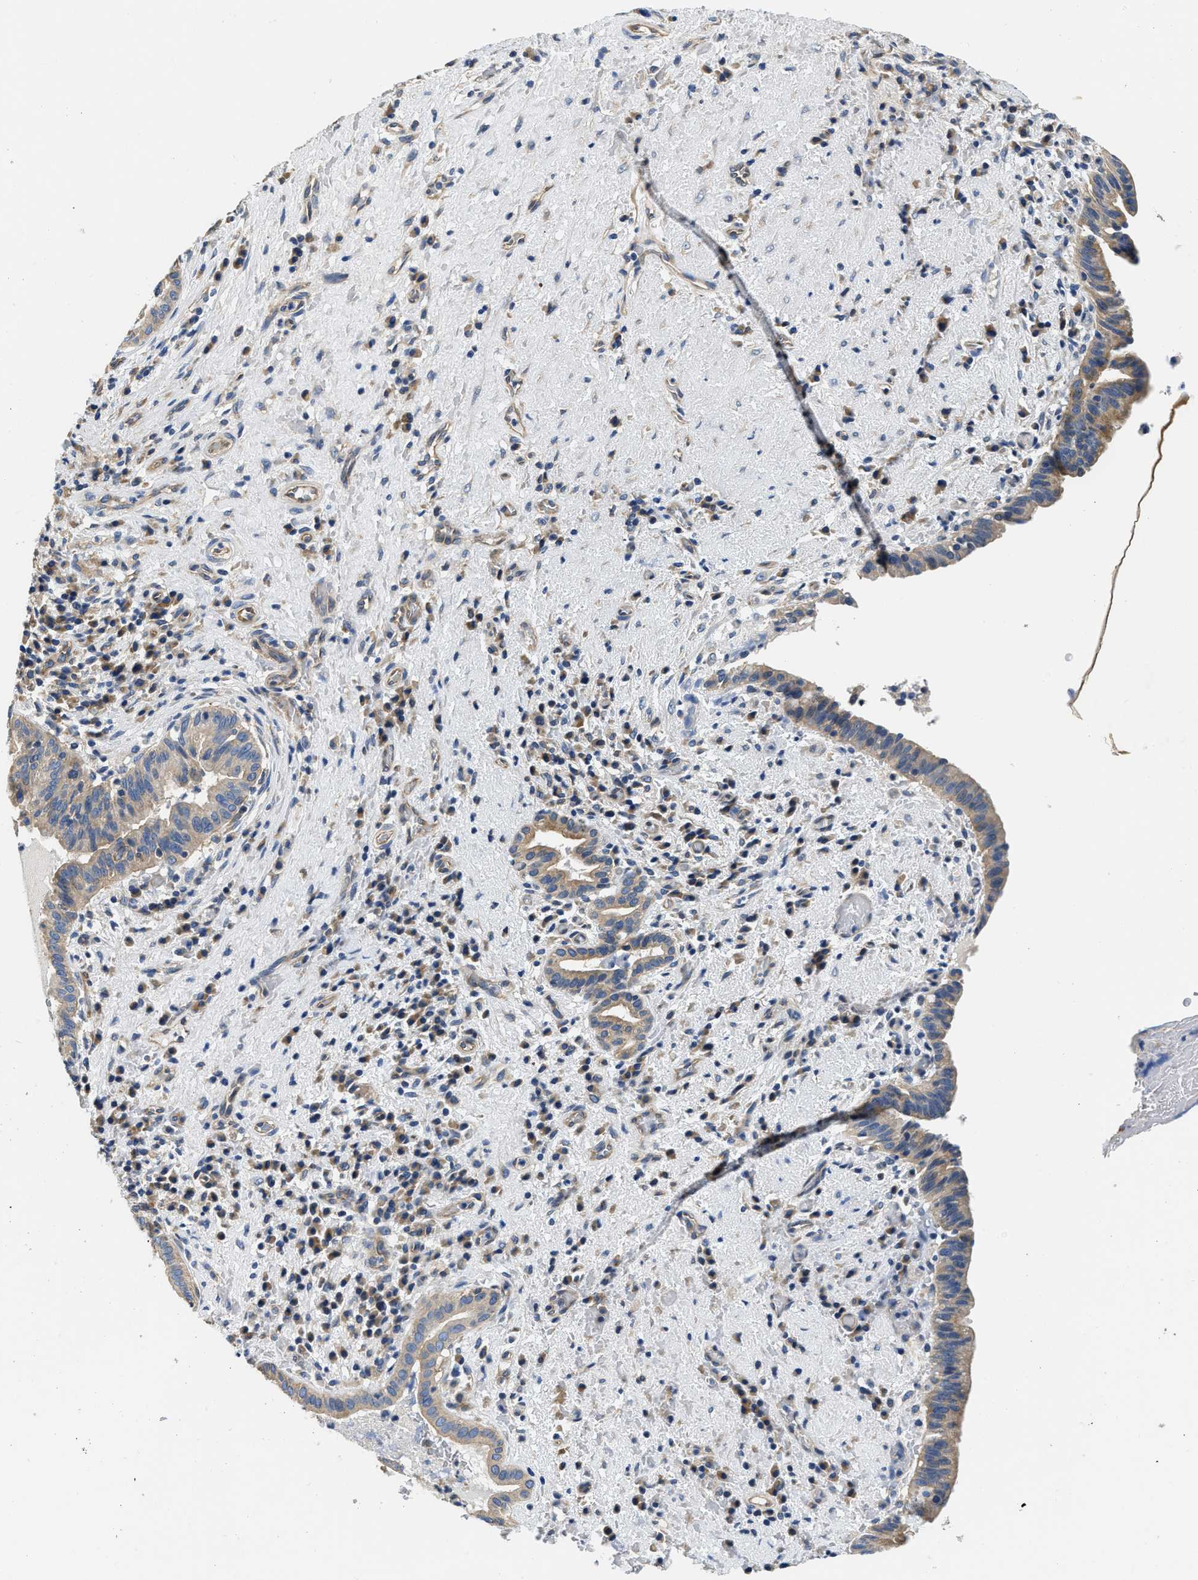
{"staining": {"intensity": "weak", "quantity": ">75%", "location": "cytoplasmic/membranous"}, "tissue": "liver cancer", "cell_type": "Tumor cells", "image_type": "cancer", "snomed": [{"axis": "morphology", "description": "Cholangiocarcinoma"}, {"axis": "topography", "description": "Liver"}], "caption": "Human liver cholangiocarcinoma stained for a protein (brown) demonstrates weak cytoplasmic/membranous positive expression in about >75% of tumor cells.", "gene": "CSDE1", "patient": {"sex": "female", "age": 38}}